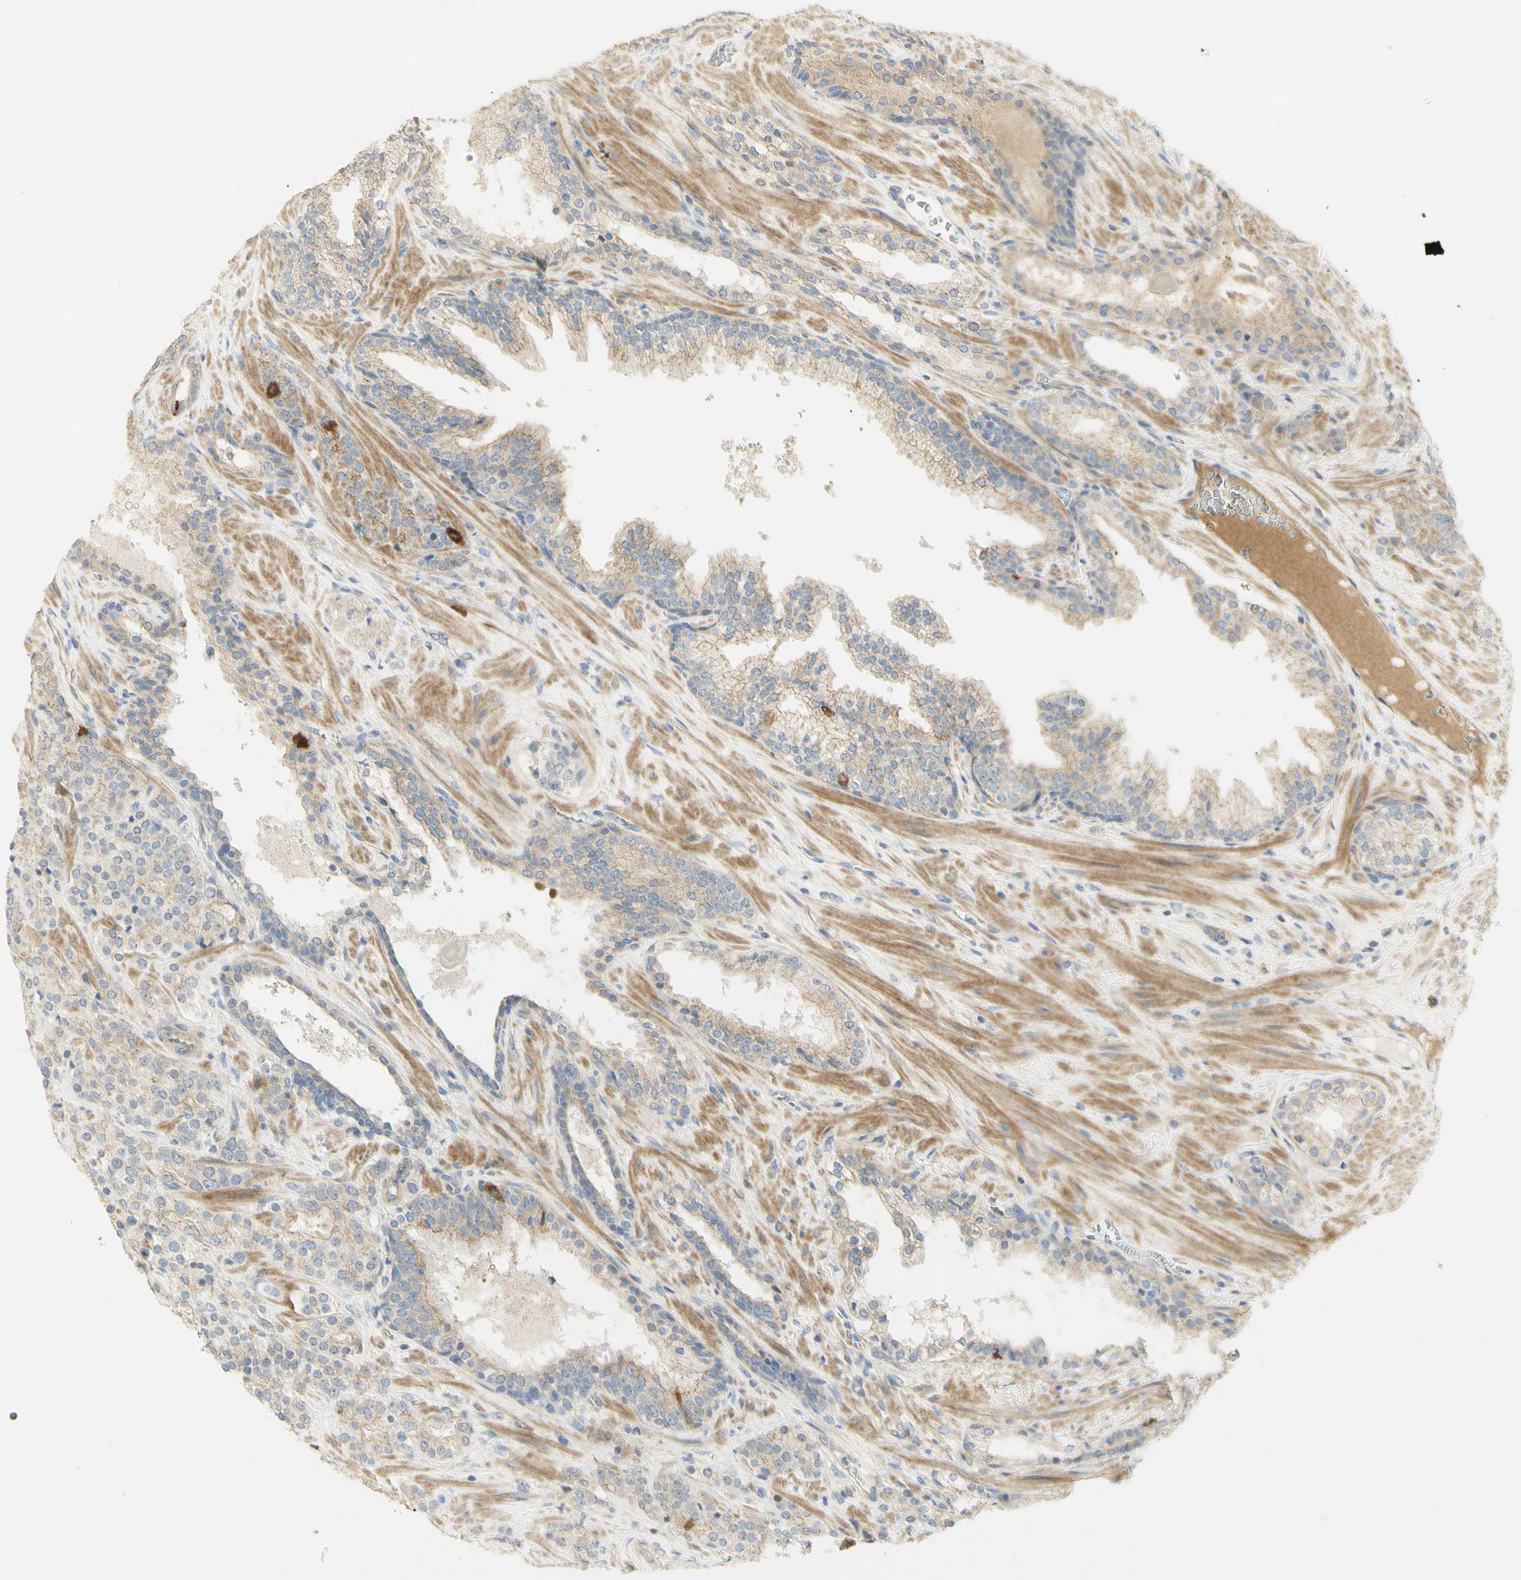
{"staining": {"intensity": "weak", "quantity": ">75%", "location": "cytoplasmic/membranous"}, "tissue": "prostate cancer", "cell_type": "Tumor cells", "image_type": "cancer", "snomed": [{"axis": "morphology", "description": "Adenocarcinoma, High grade"}, {"axis": "topography", "description": "Prostate"}], "caption": "Immunohistochemistry (IHC) image of human high-grade adenocarcinoma (prostate) stained for a protein (brown), which displays low levels of weak cytoplasmic/membranous expression in approximately >75% of tumor cells.", "gene": "KIF11", "patient": {"sex": "male", "age": 71}}